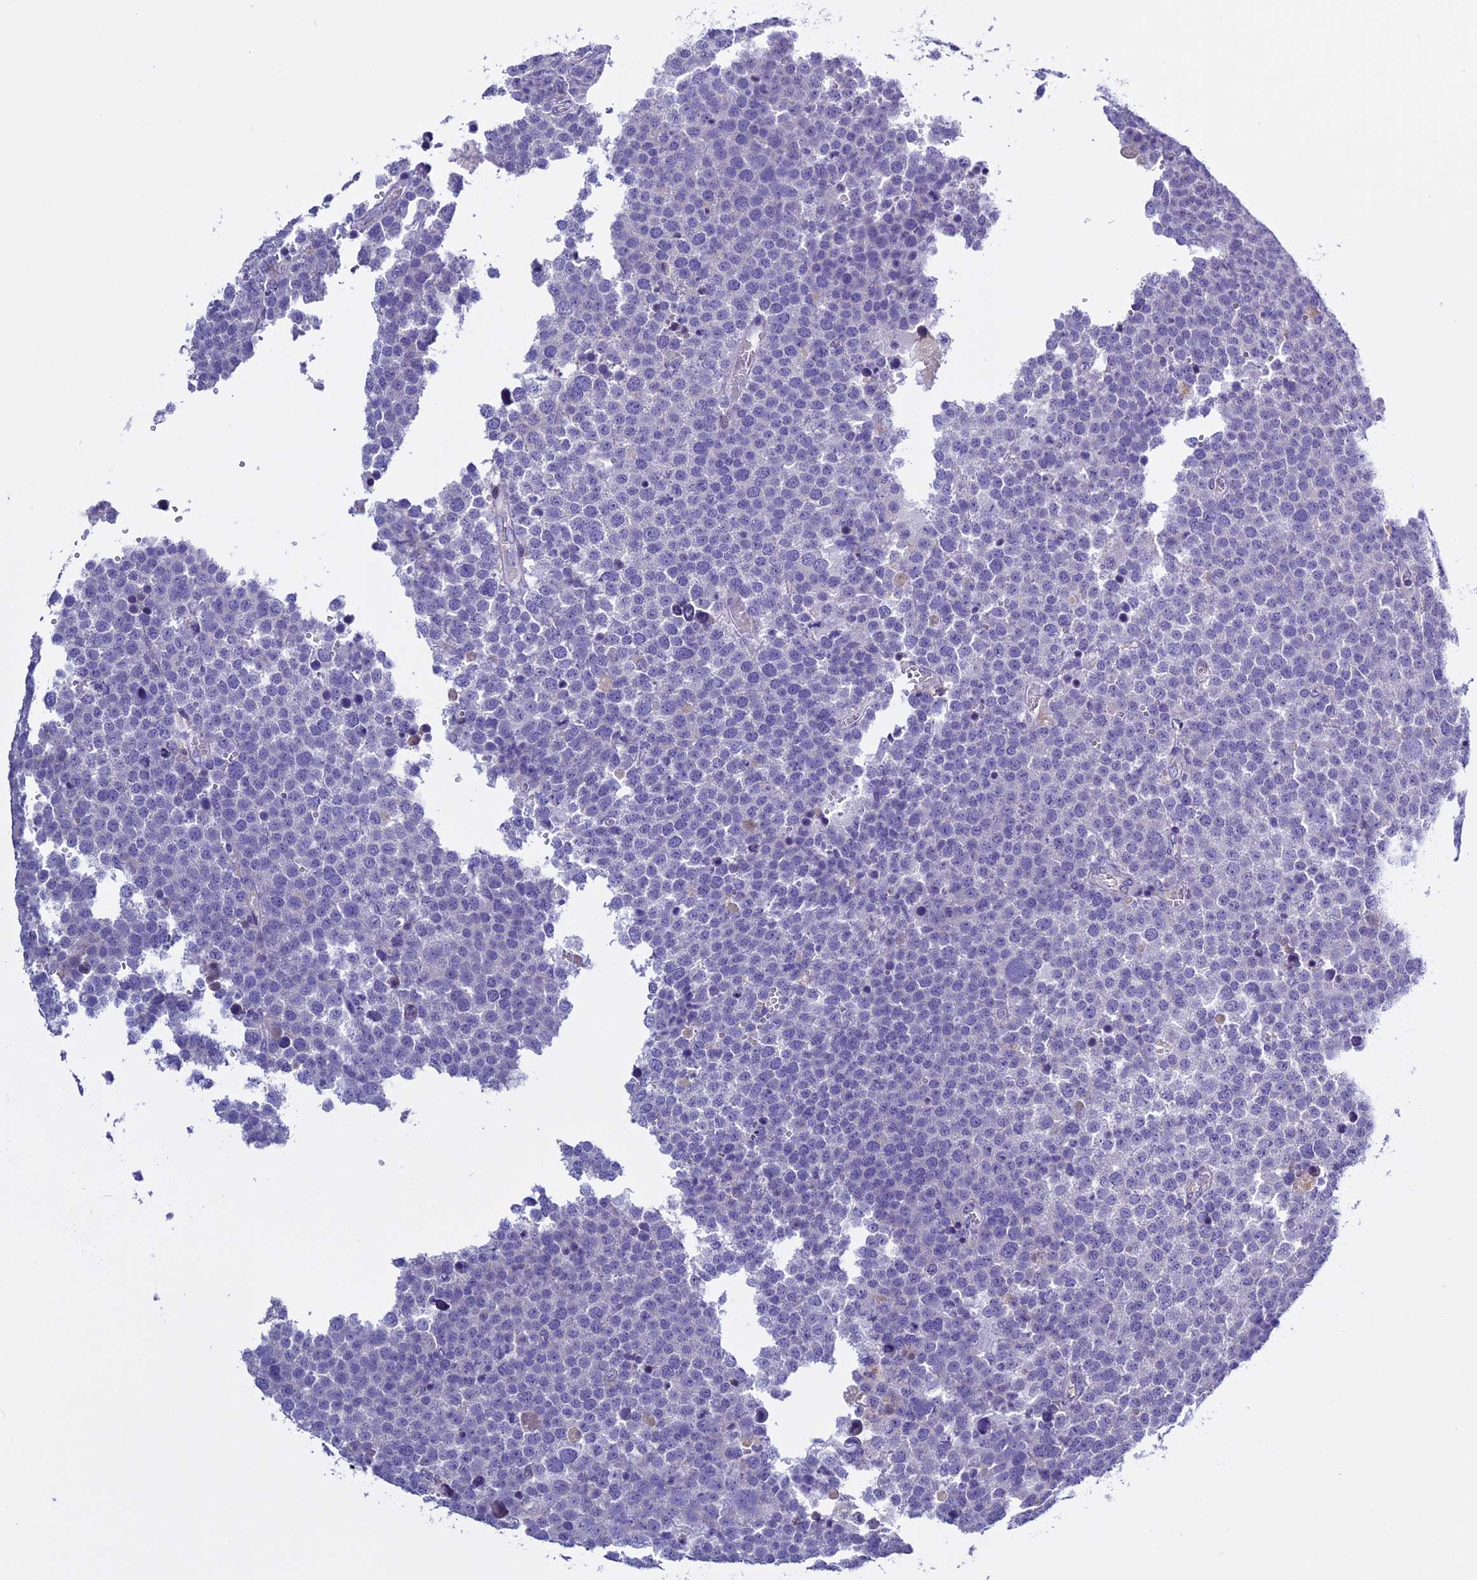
{"staining": {"intensity": "negative", "quantity": "none", "location": "none"}, "tissue": "testis cancer", "cell_type": "Tumor cells", "image_type": "cancer", "snomed": [{"axis": "morphology", "description": "Seminoma, NOS"}, {"axis": "topography", "description": "Testis"}], "caption": "A high-resolution histopathology image shows immunohistochemistry staining of testis cancer, which shows no significant staining in tumor cells.", "gene": "RTTN", "patient": {"sex": "male", "age": 71}}